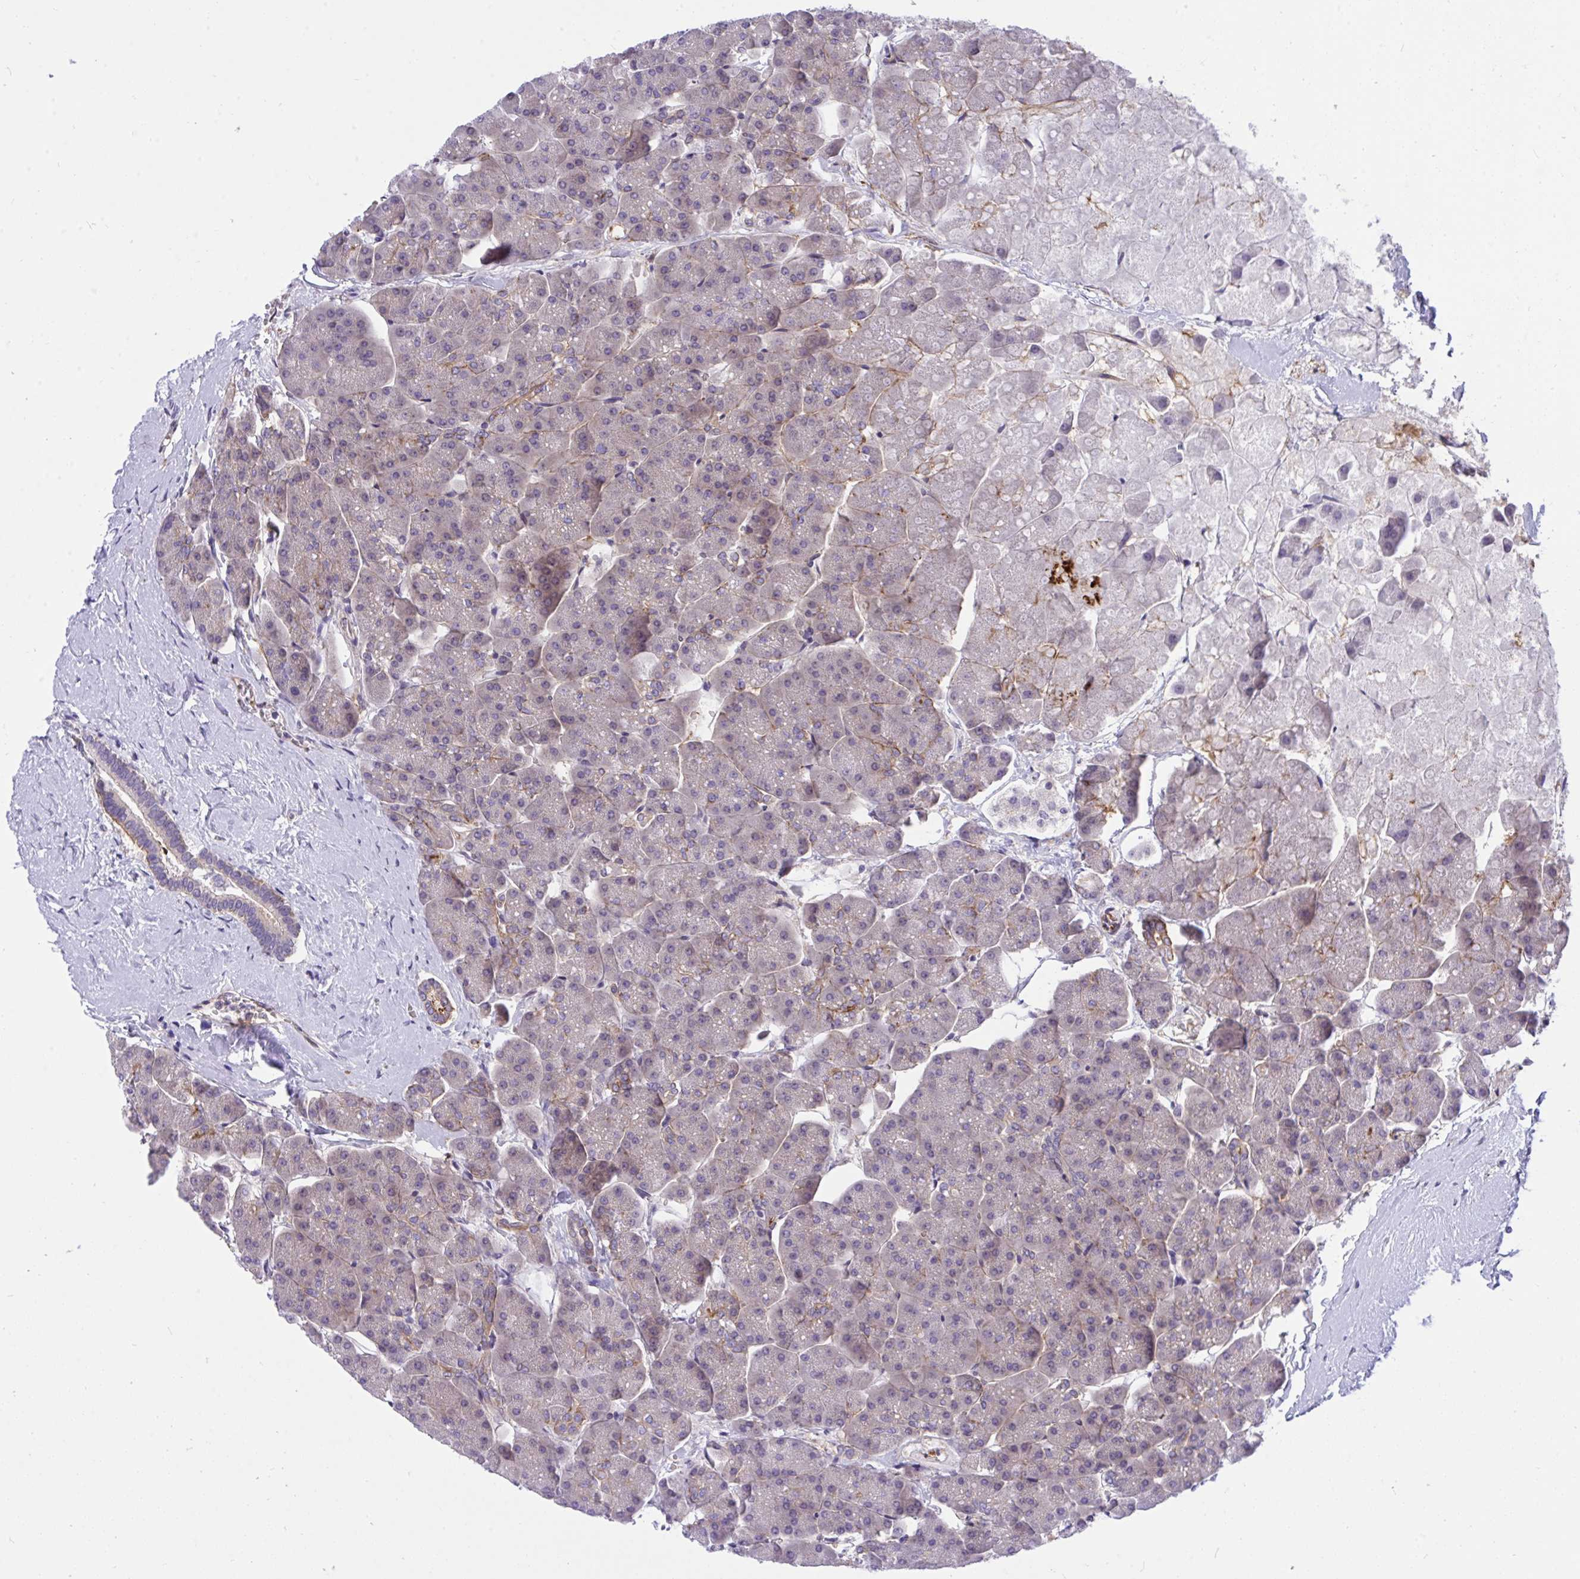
{"staining": {"intensity": "weak", "quantity": "<25%", "location": "cytoplasmic/membranous"}, "tissue": "pancreas", "cell_type": "Exocrine glandular cells", "image_type": "normal", "snomed": [{"axis": "morphology", "description": "Normal tissue, NOS"}, {"axis": "topography", "description": "Pancreas"}, {"axis": "topography", "description": "Peripheral nerve tissue"}], "caption": "Unremarkable pancreas was stained to show a protein in brown. There is no significant positivity in exocrine glandular cells.", "gene": "TLN2", "patient": {"sex": "male", "age": 54}}